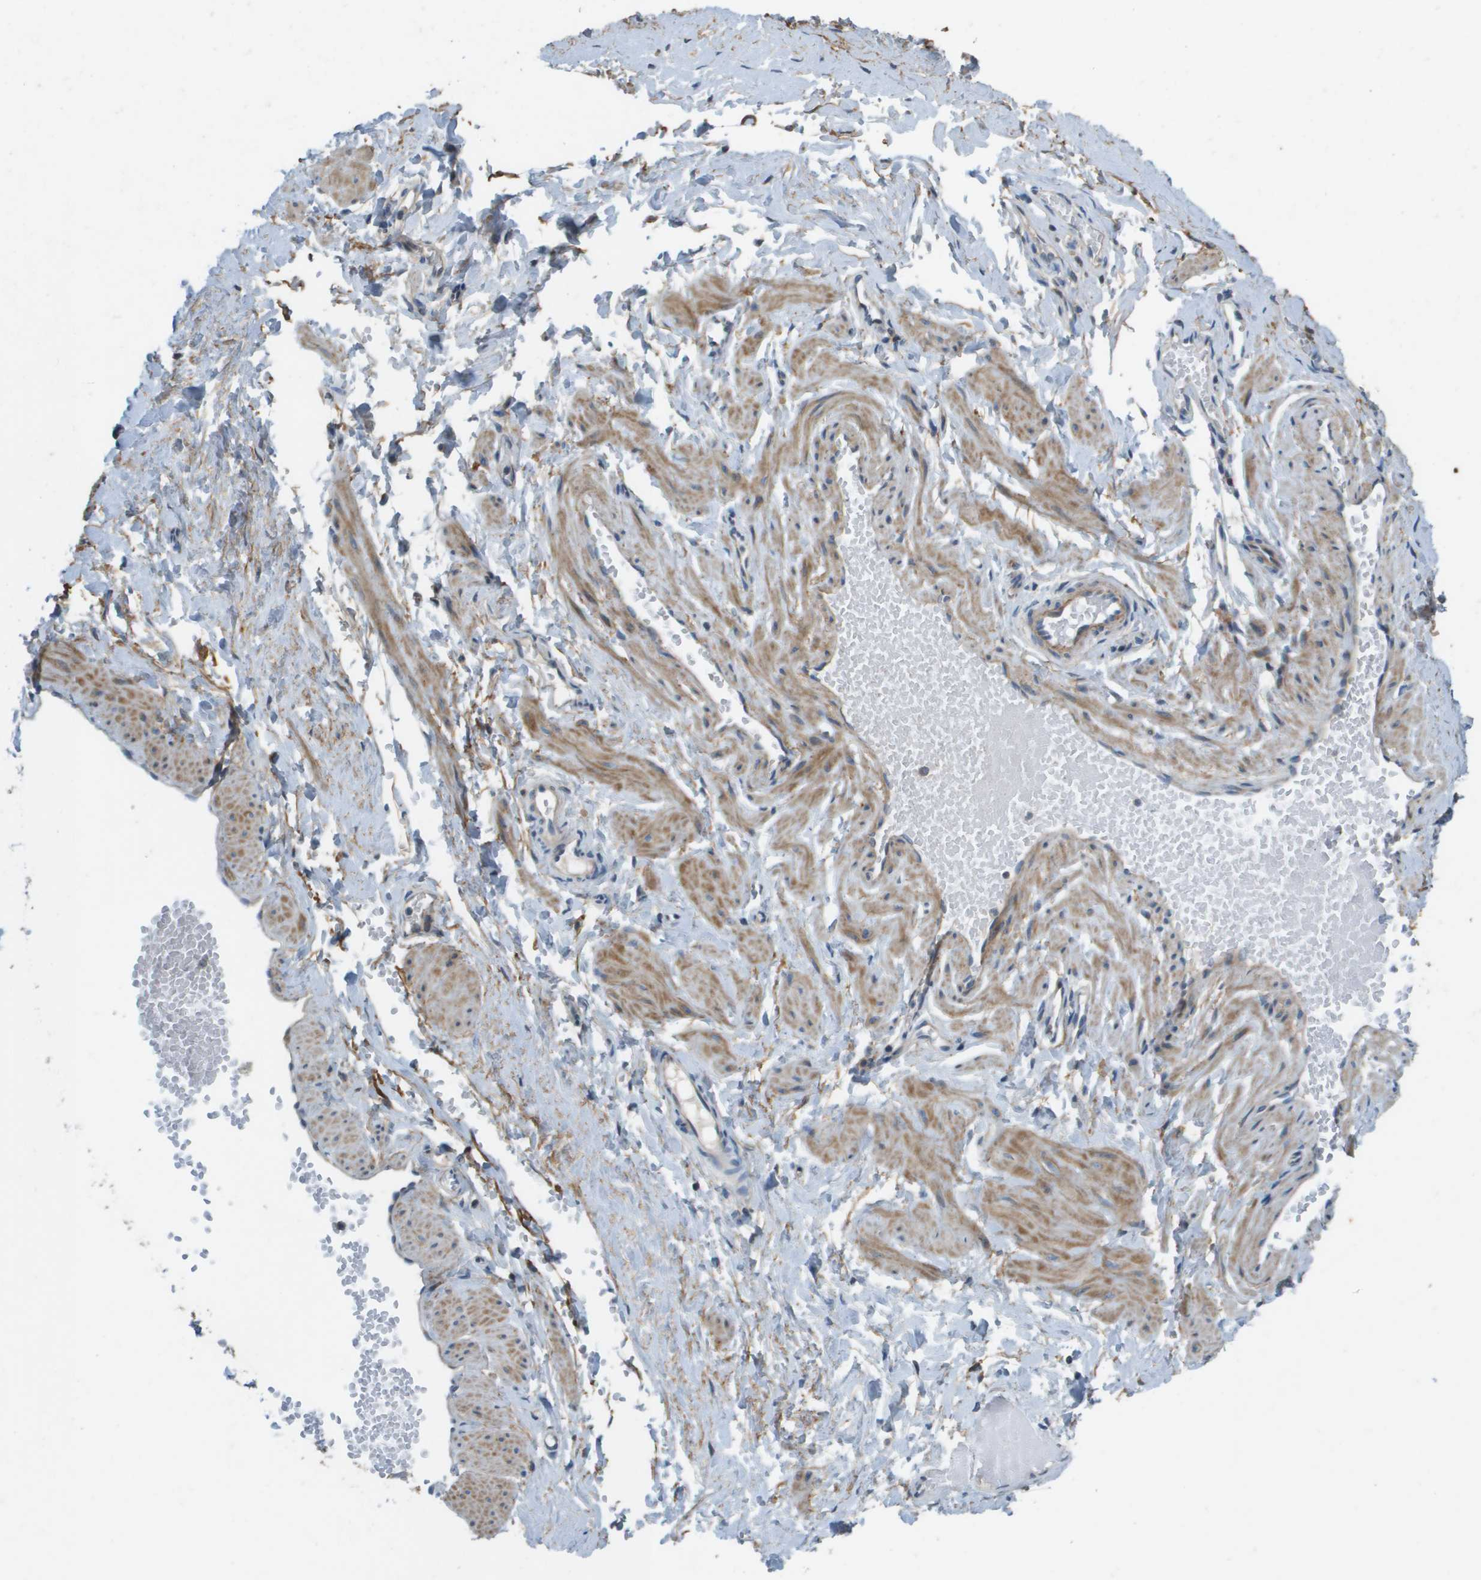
{"staining": {"intensity": "negative", "quantity": "none", "location": "none"}, "tissue": "adipose tissue", "cell_type": "Adipocytes", "image_type": "normal", "snomed": [{"axis": "morphology", "description": "Normal tissue, NOS"}, {"axis": "topography", "description": "Soft tissue"}, {"axis": "topography", "description": "Vascular tissue"}], "caption": "This is an IHC photomicrograph of benign human adipose tissue. There is no positivity in adipocytes.", "gene": "GALNT6", "patient": {"sex": "female", "age": 35}}